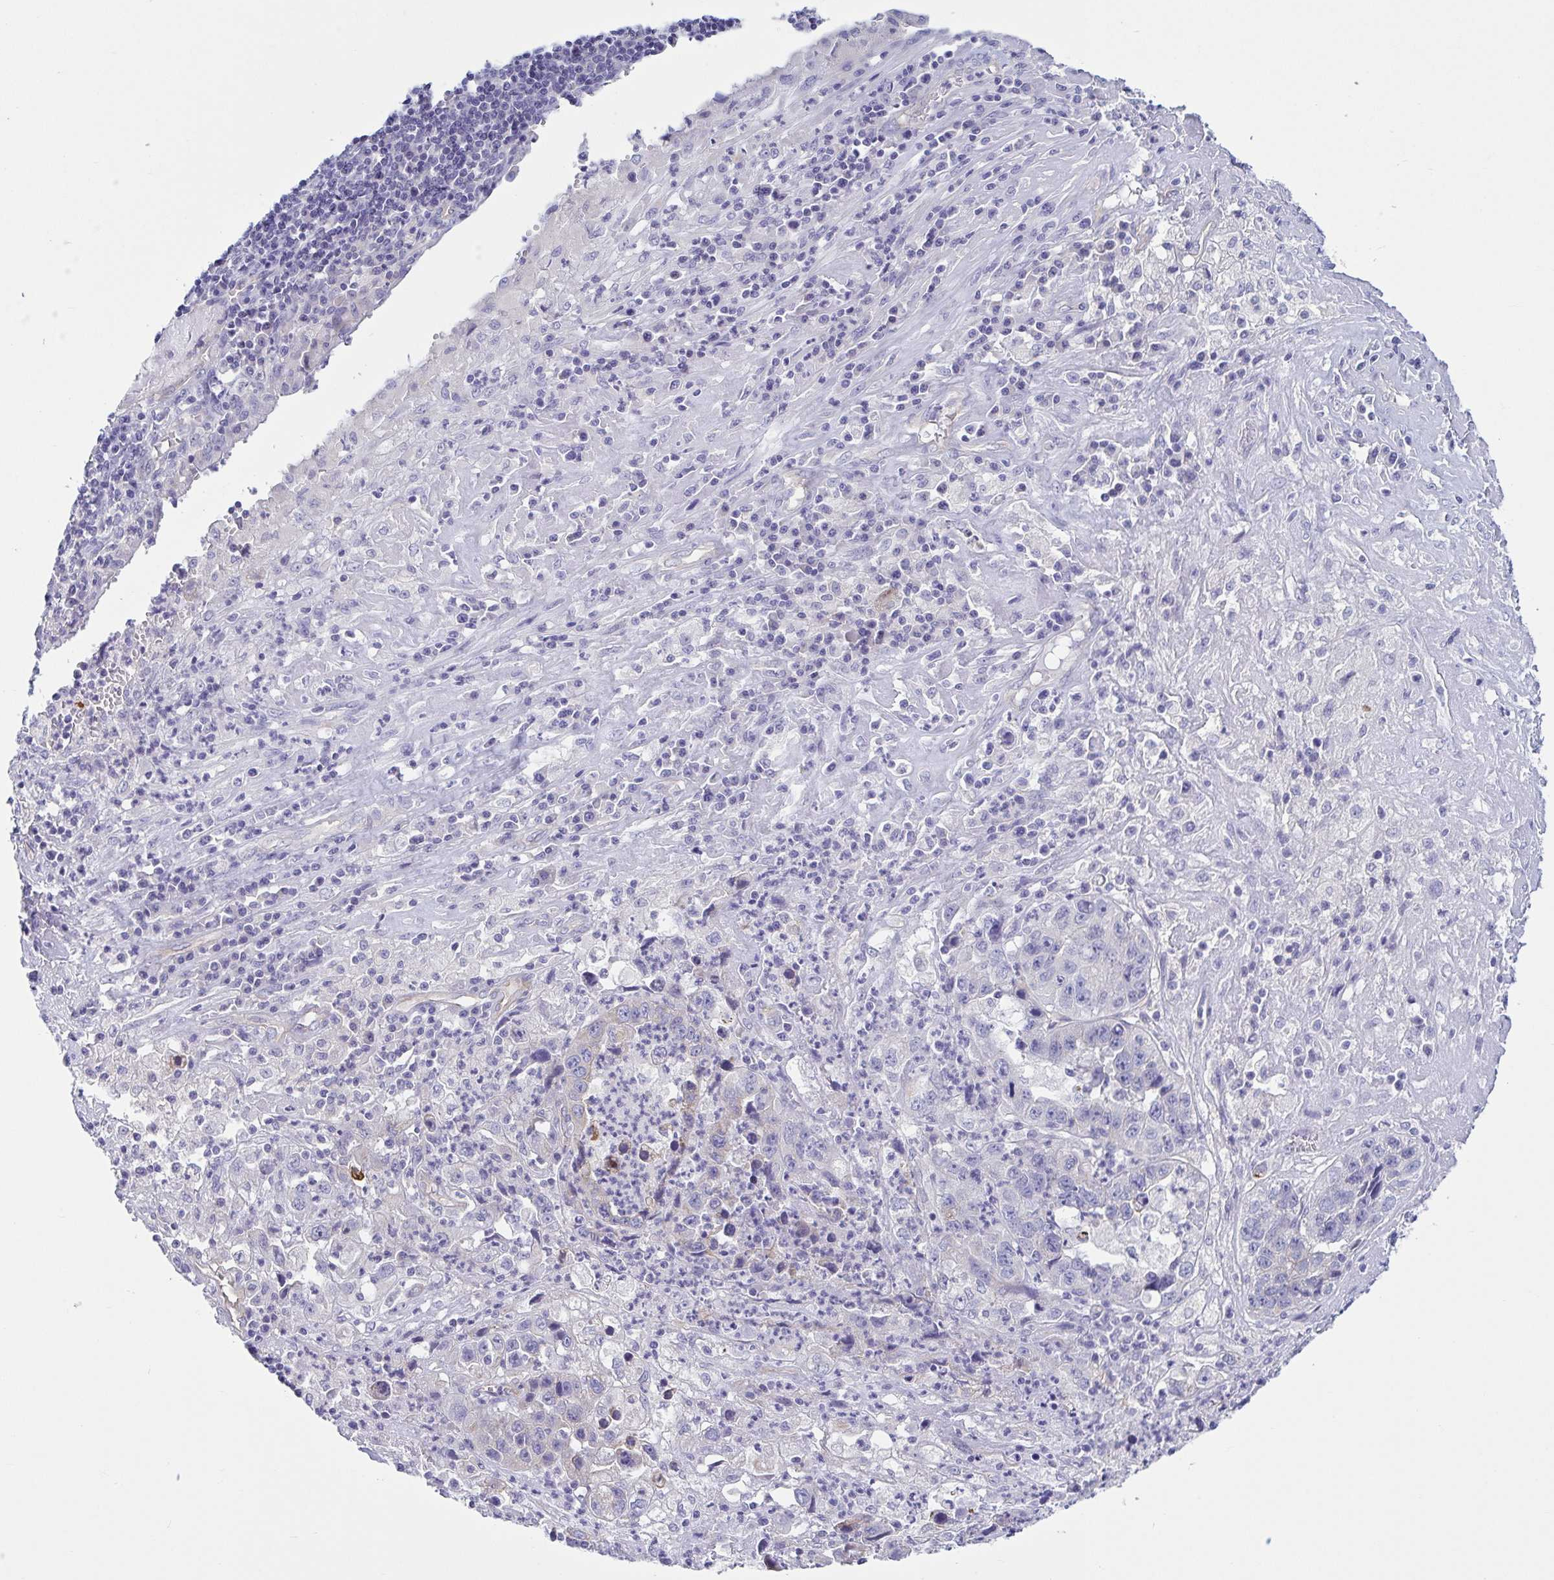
{"staining": {"intensity": "negative", "quantity": "none", "location": "none"}, "tissue": "endometrial cancer", "cell_type": "Tumor cells", "image_type": "cancer", "snomed": [{"axis": "morphology", "description": "Adenocarcinoma, NOS"}, {"axis": "topography", "description": "Uterus"}], "caption": "Immunohistochemistry (IHC) of endometrial adenocarcinoma reveals no positivity in tumor cells. (IHC, brightfield microscopy, high magnification).", "gene": "TNNI2", "patient": {"sex": "female", "age": 62}}